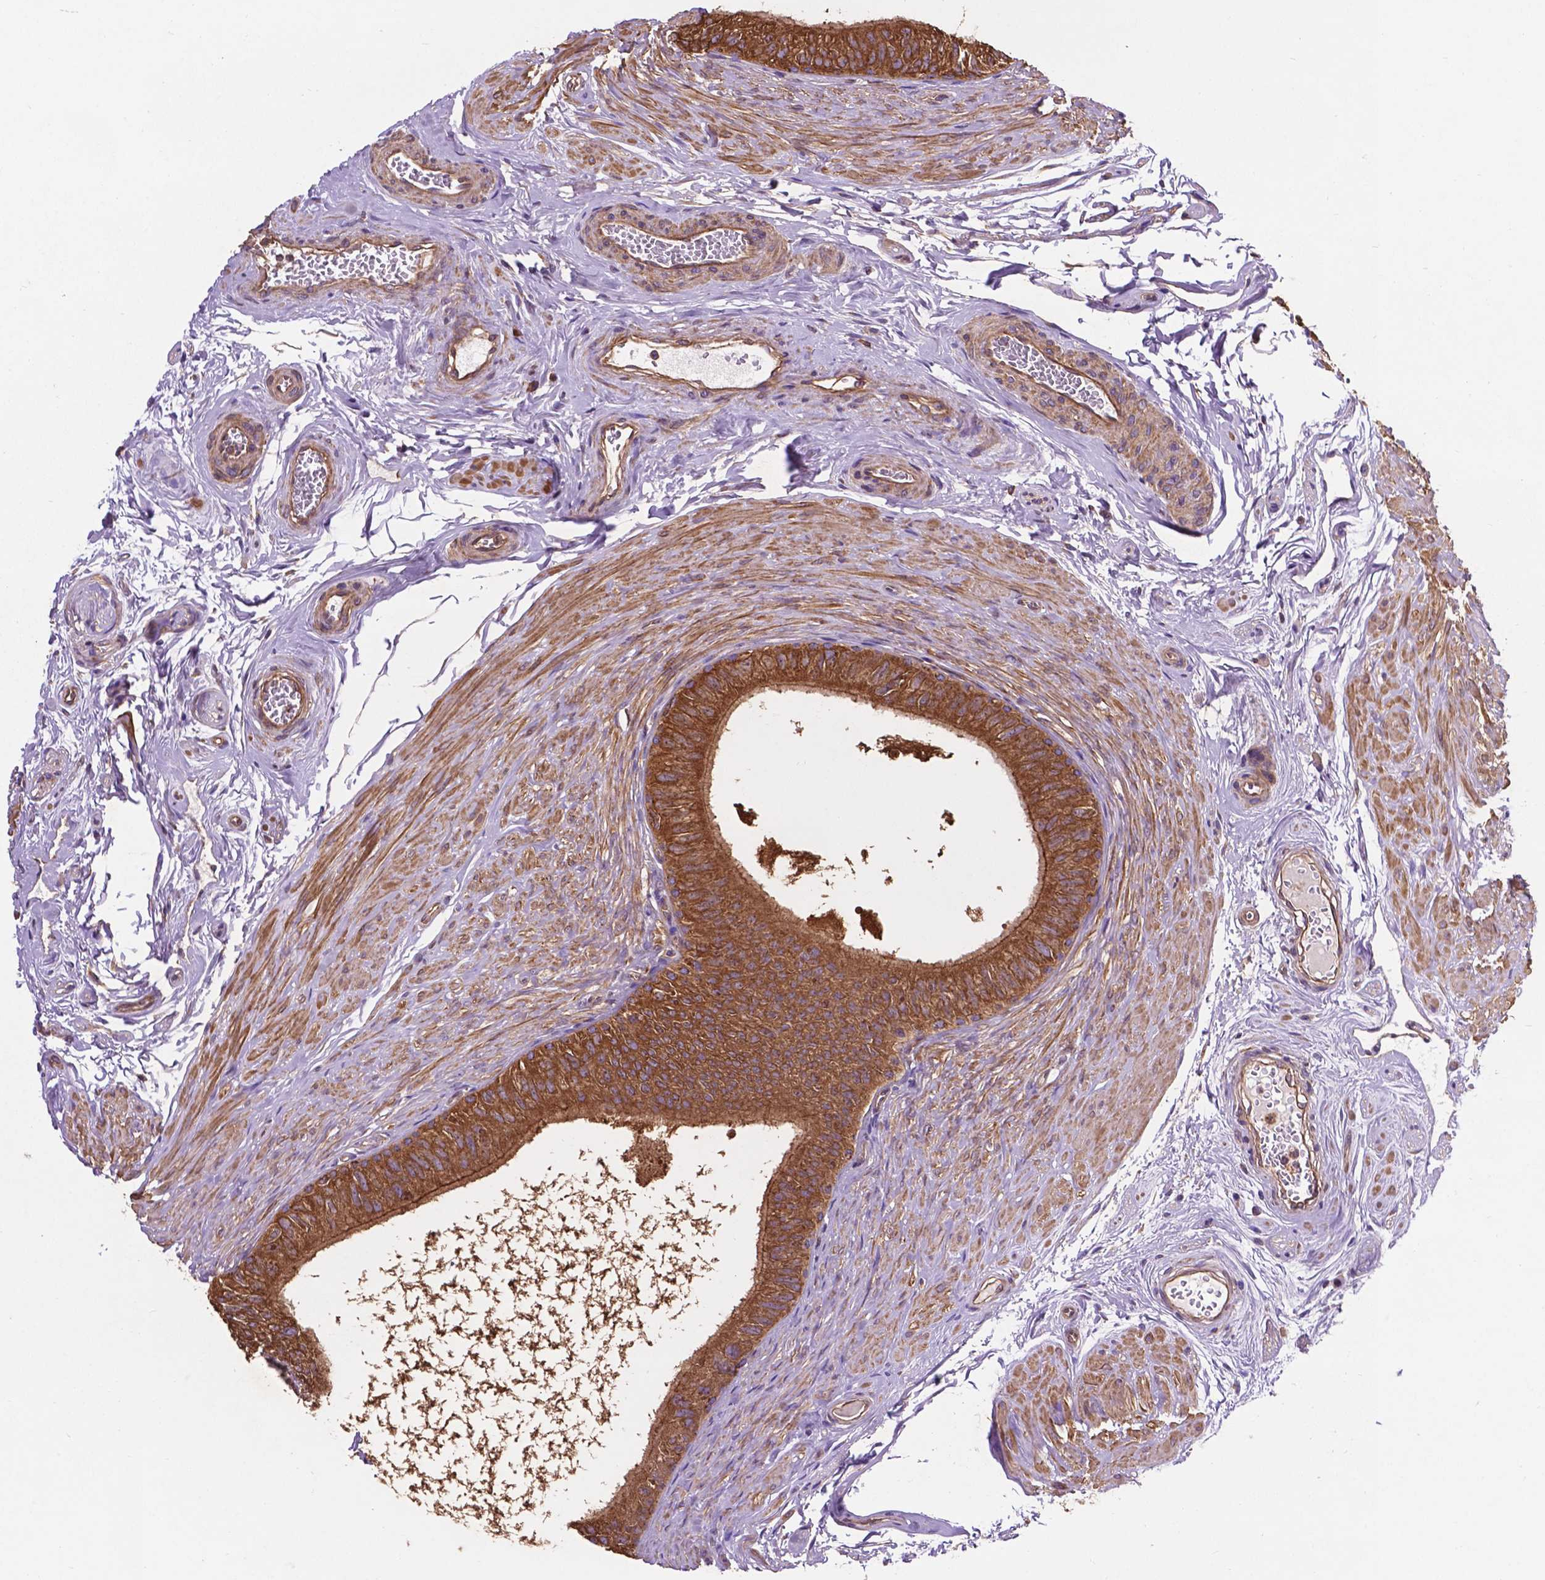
{"staining": {"intensity": "strong", "quantity": ">75%", "location": "cytoplasmic/membranous"}, "tissue": "epididymis", "cell_type": "Glandular cells", "image_type": "normal", "snomed": [{"axis": "morphology", "description": "Normal tissue, NOS"}, {"axis": "topography", "description": "Epididymis"}], "caption": "Strong cytoplasmic/membranous positivity is appreciated in approximately >75% of glandular cells in unremarkable epididymis.", "gene": "CCDC71L", "patient": {"sex": "male", "age": 36}}